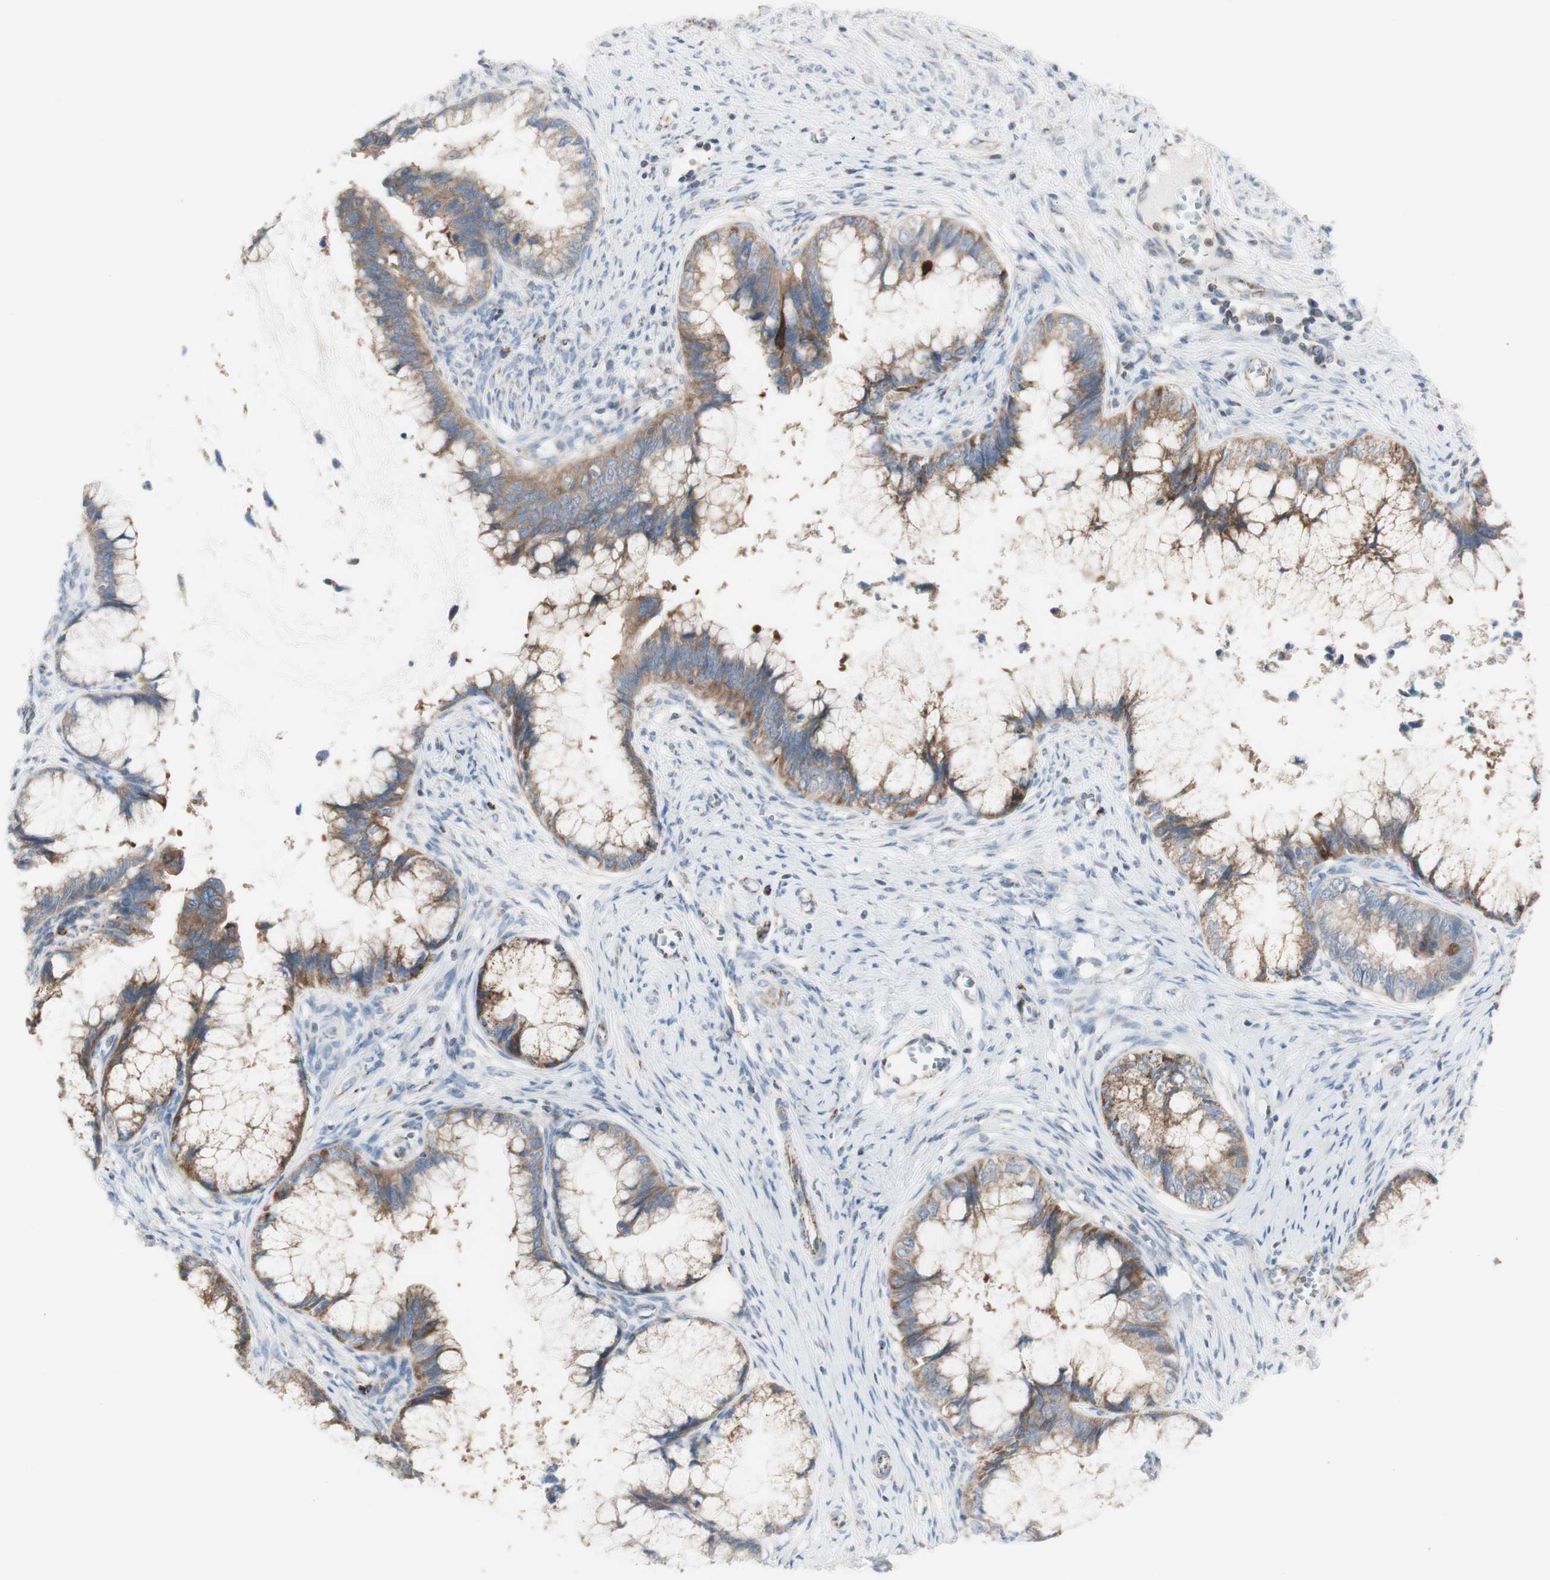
{"staining": {"intensity": "weak", "quantity": "25%-75%", "location": "cytoplasmic/membranous"}, "tissue": "cervical cancer", "cell_type": "Tumor cells", "image_type": "cancer", "snomed": [{"axis": "morphology", "description": "Adenocarcinoma, NOS"}, {"axis": "topography", "description": "Cervix"}], "caption": "IHC photomicrograph of cervical cancer (adenocarcinoma) stained for a protein (brown), which reveals low levels of weak cytoplasmic/membranous positivity in about 25%-75% of tumor cells.", "gene": "C3orf52", "patient": {"sex": "female", "age": 44}}